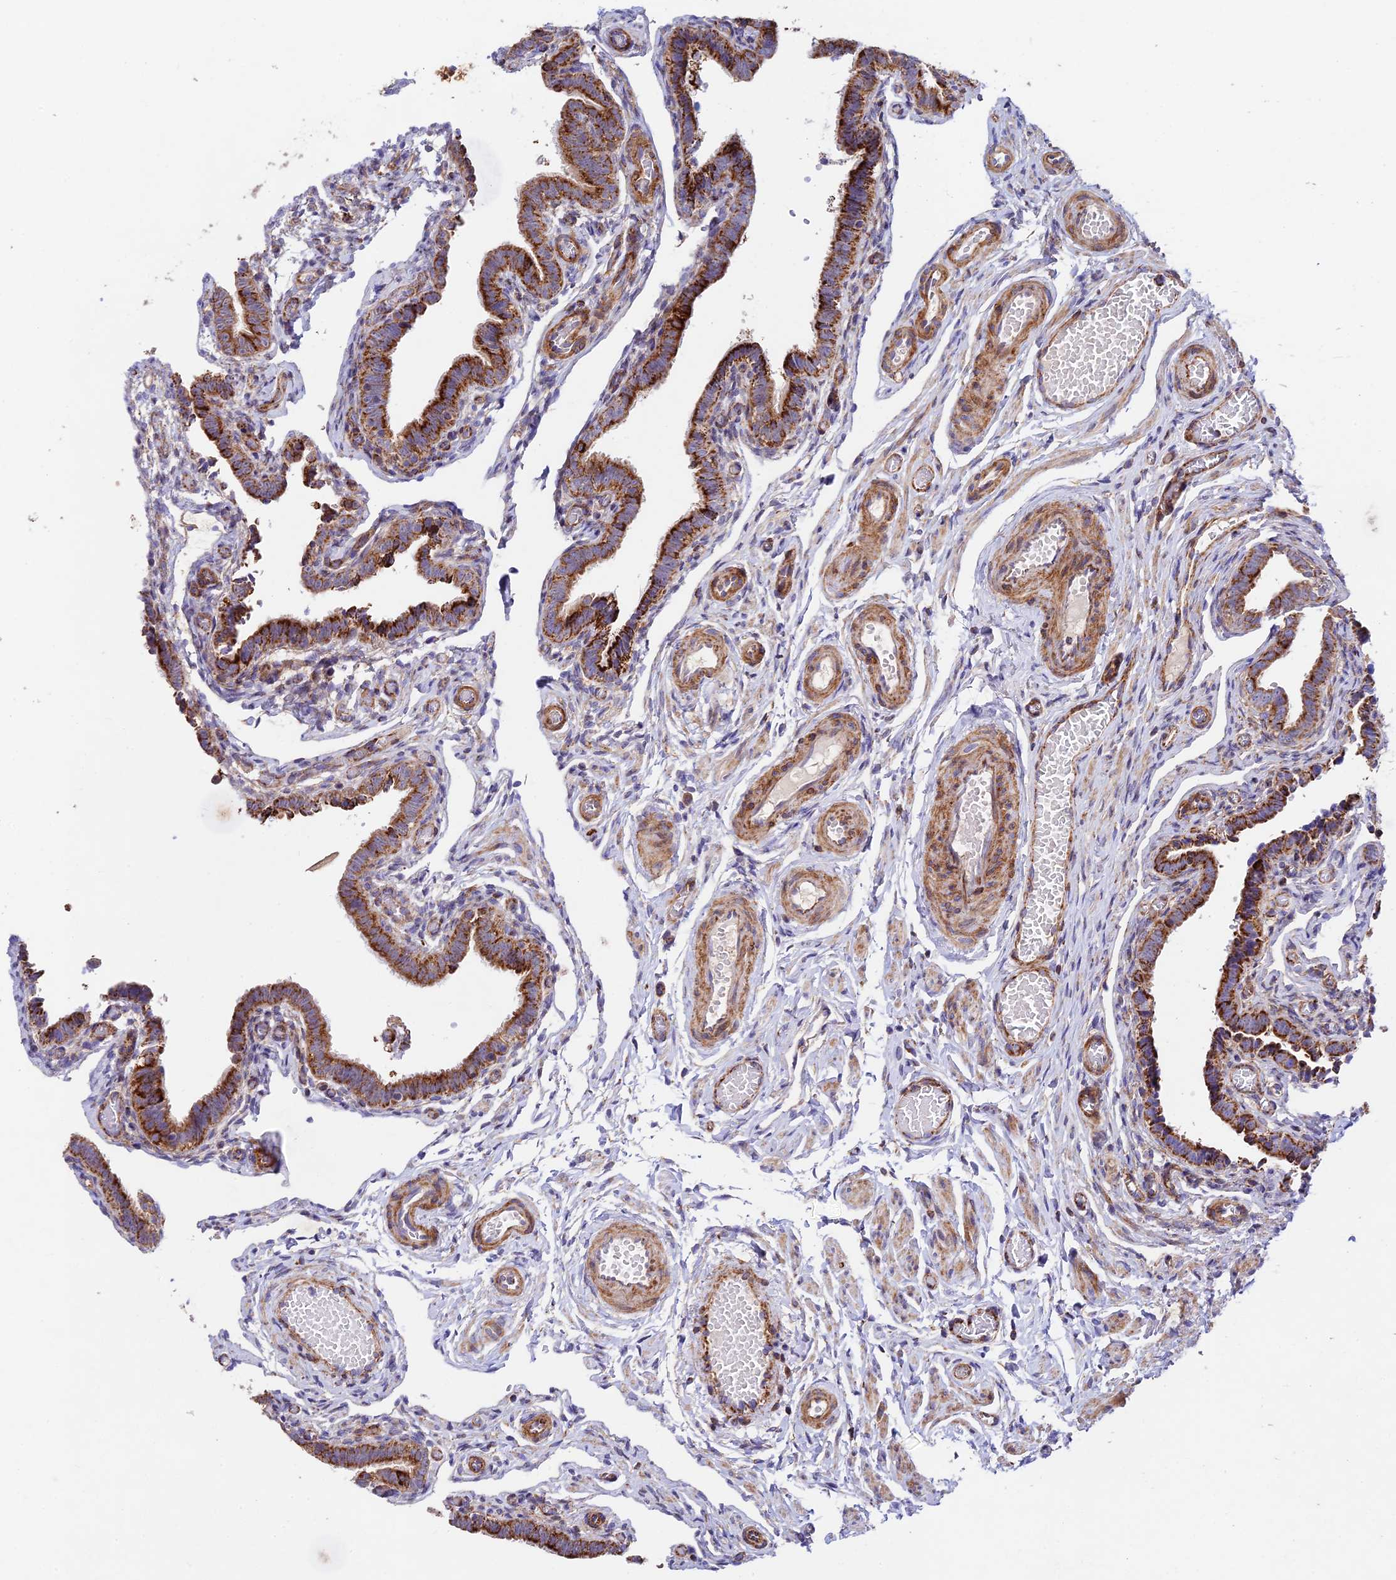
{"staining": {"intensity": "strong", "quantity": ">75%", "location": "cytoplasmic/membranous"}, "tissue": "fallopian tube", "cell_type": "Glandular cells", "image_type": "normal", "snomed": [{"axis": "morphology", "description": "Normal tissue, NOS"}, {"axis": "topography", "description": "Fallopian tube"}], "caption": "Fallopian tube stained with a brown dye demonstrates strong cytoplasmic/membranous positive expression in approximately >75% of glandular cells.", "gene": "KHDC3L", "patient": {"sex": "female", "age": 36}}